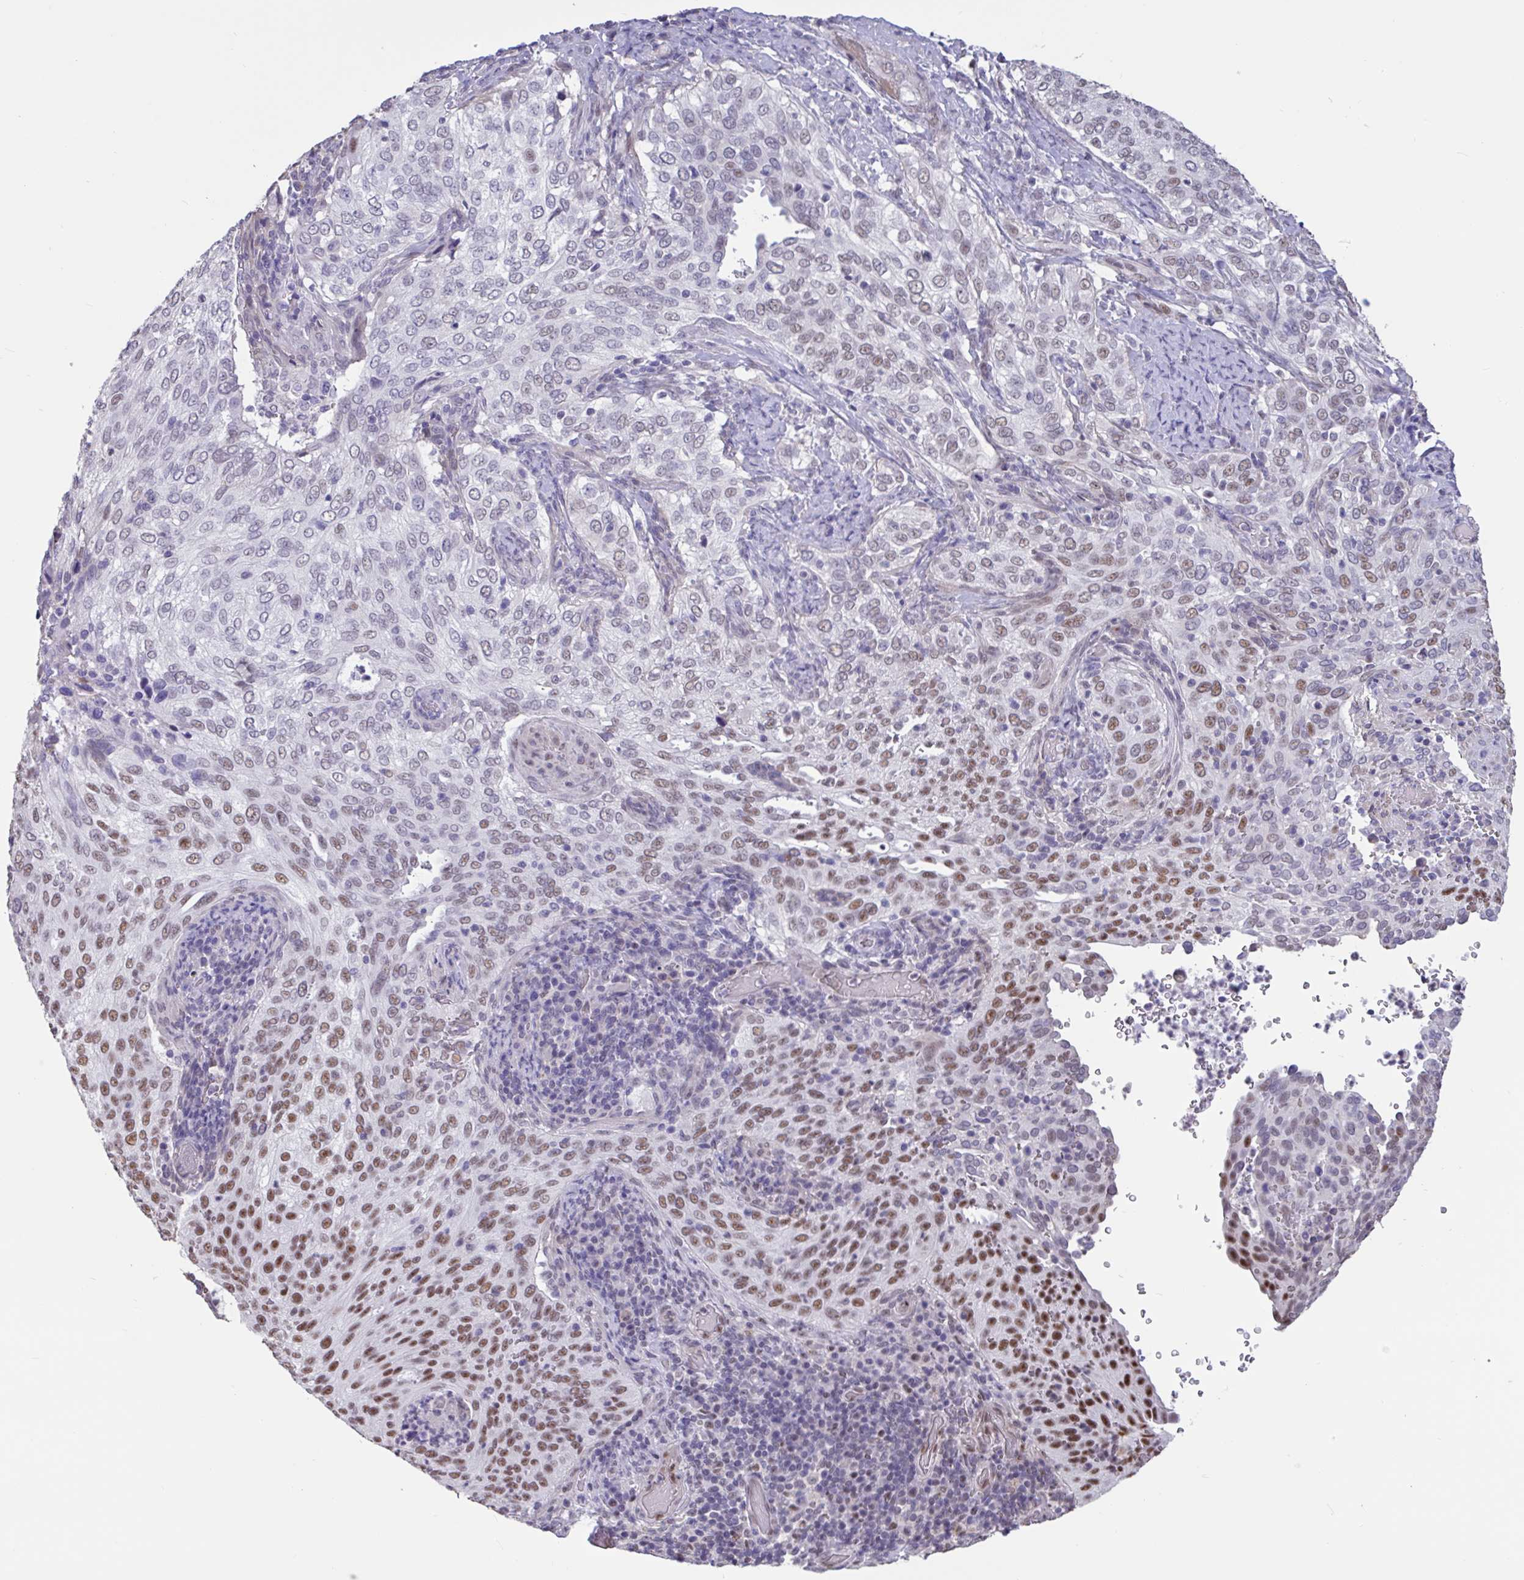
{"staining": {"intensity": "moderate", "quantity": "25%-75%", "location": "nuclear"}, "tissue": "cervical cancer", "cell_type": "Tumor cells", "image_type": "cancer", "snomed": [{"axis": "morphology", "description": "Squamous cell carcinoma, NOS"}, {"axis": "topography", "description": "Cervix"}], "caption": "Immunohistochemistry (IHC) micrograph of squamous cell carcinoma (cervical) stained for a protein (brown), which demonstrates medium levels of moderate nuclear expression in approximately 25%-75% of tumor cells.", "gene": "DDX39A", "patient": {"sex": "female", "age": 38}}